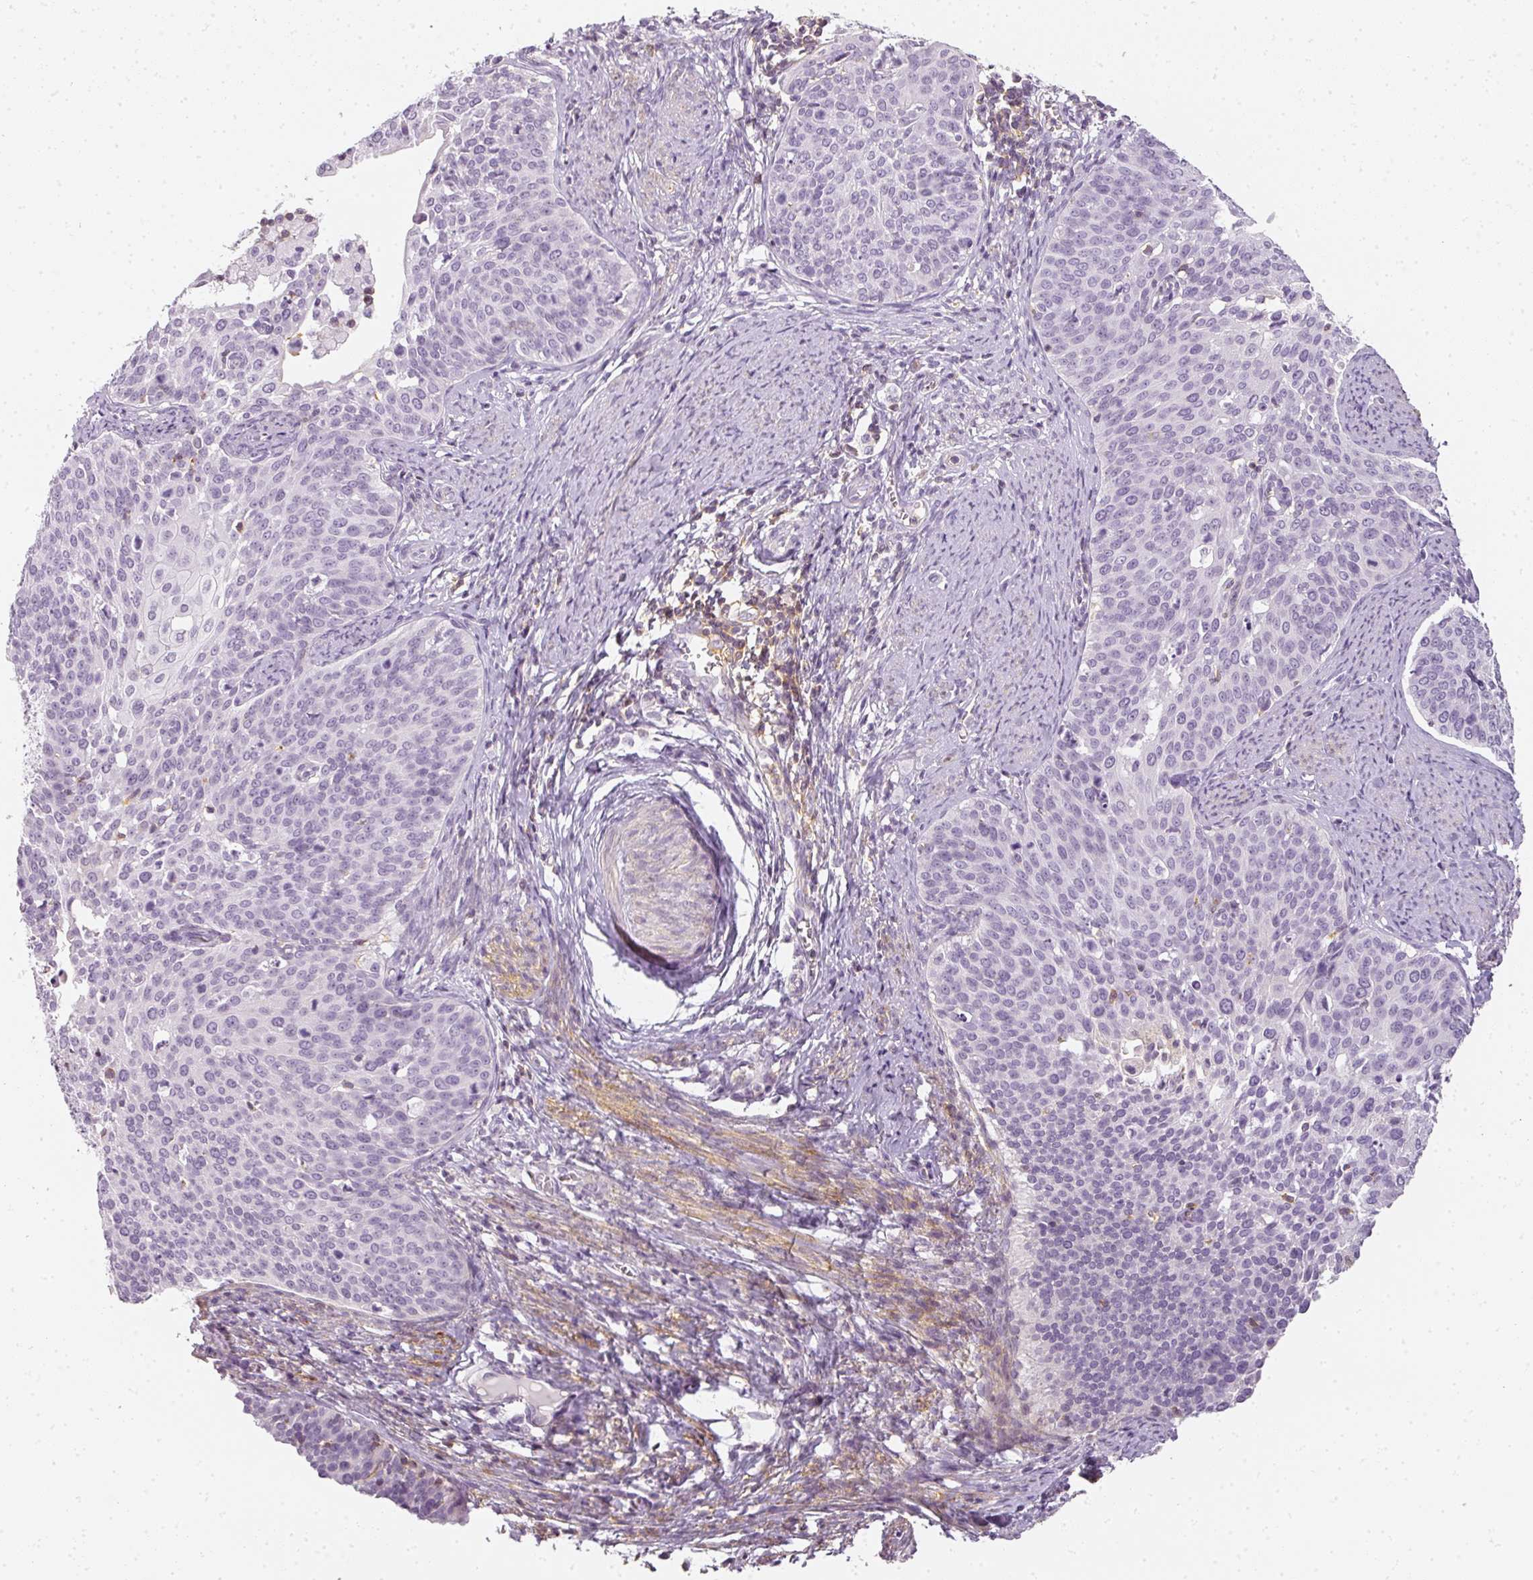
{"staining": {"intensity": "negative", "quantity": "none", "location": "none"}, "tissue": "cervical cancer", "cell_type": "Tumor cells", "image_type": "cancer", "snomed": [{"axis": "morphology", "description": "Squamous cell carcinoma, NOS"}, {"axis": "topography", "description": "Cervix"}], "caption": "Cervical cancer was stained to show a protein in brown. There is no significant positivity in tumor cells.", "gene": "TMEM42", "patient": {"sex": "female", "age": 44}}